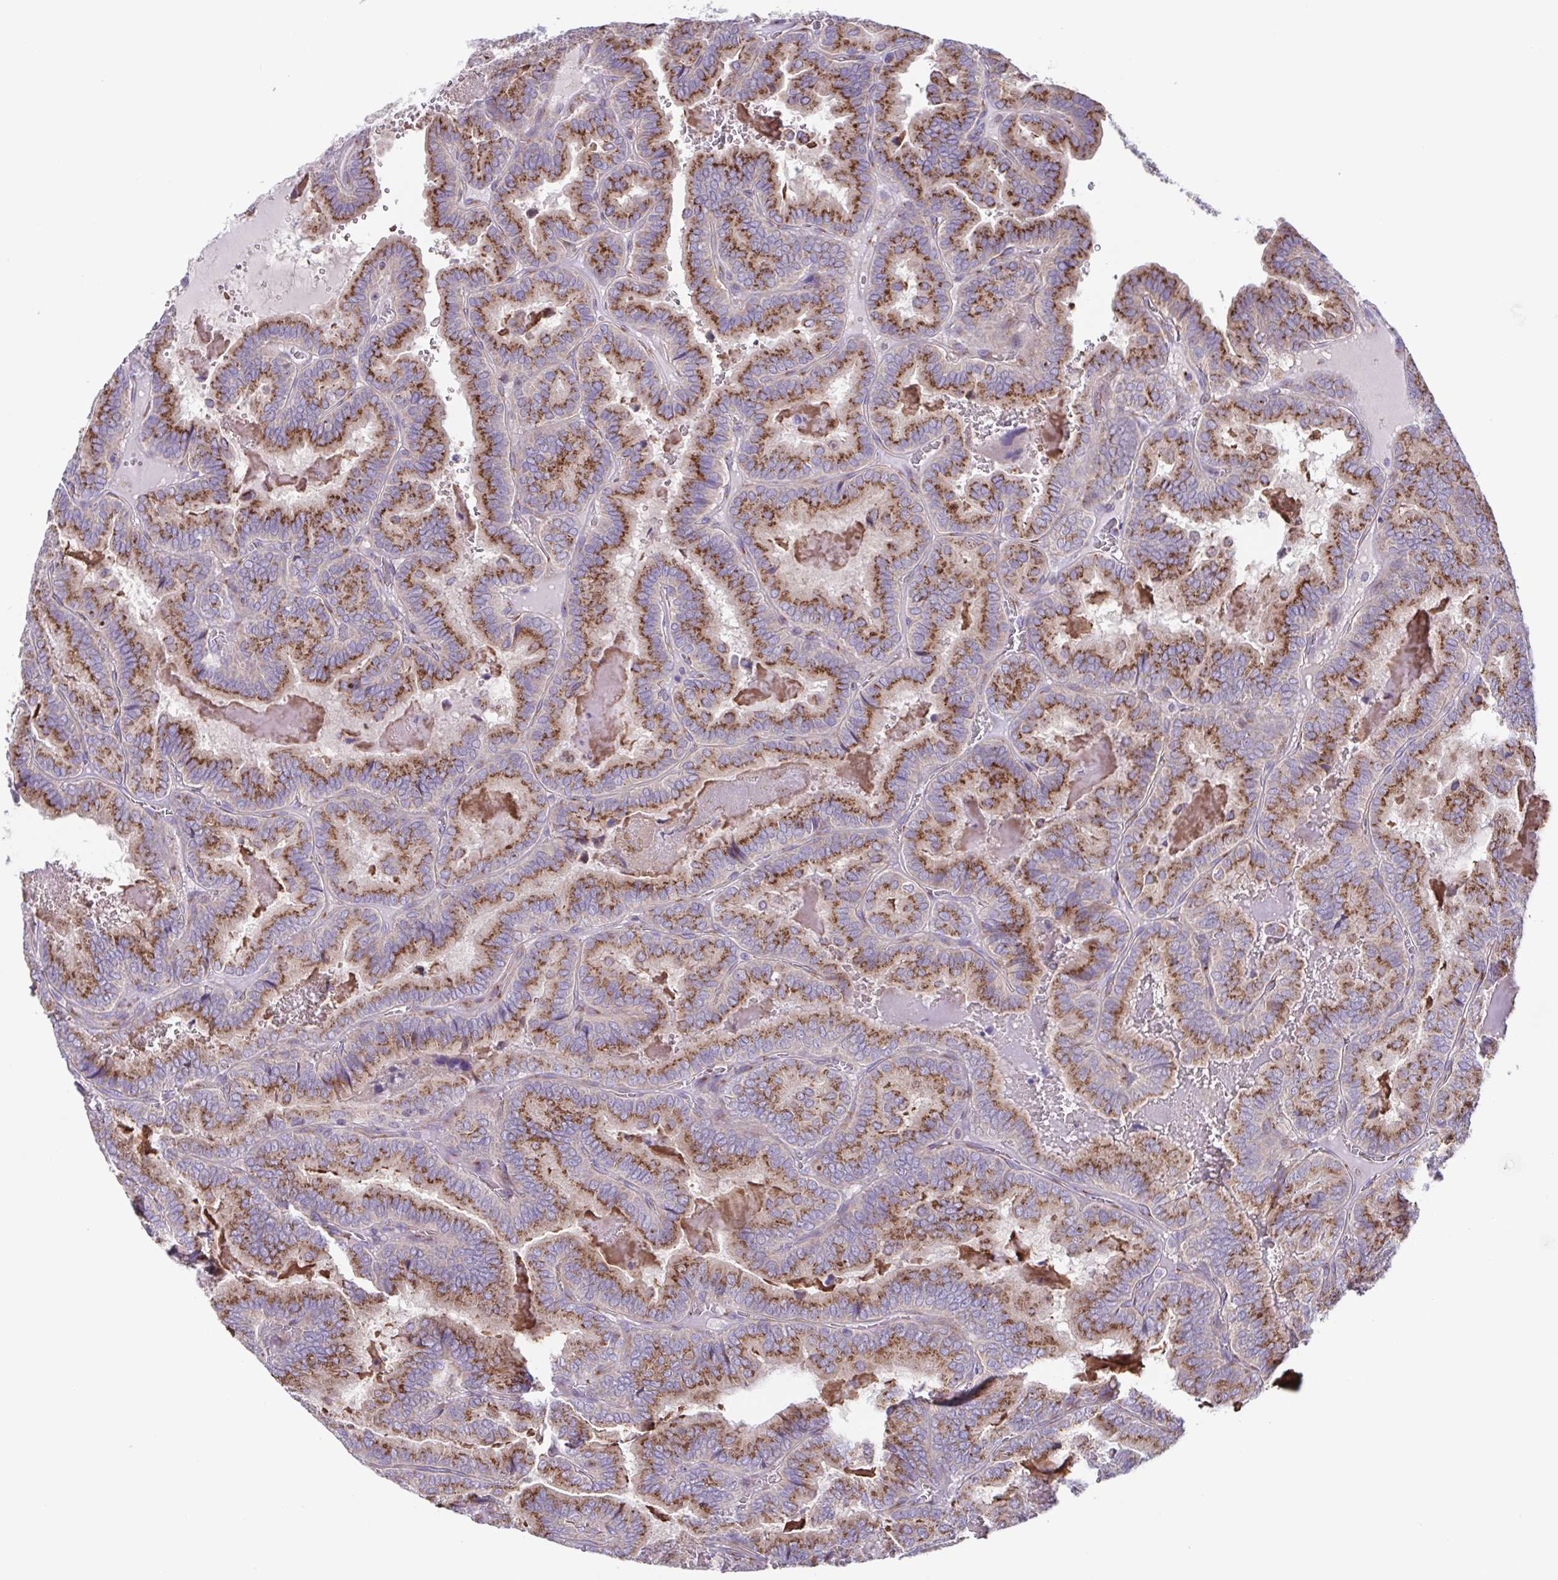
{"staining": {"intensity": "moderate", "quantity": ">75%", "location": "cytoplasmic/membranous"}, "tissue": "thyroid cancer", "cell_type": "Tumor cells", "image_type": "cancer", "snomed": [{"axis": "morphology", "description": "Papillary adenocarcinoma, NOS"}, {"axis": "topography", "description": "Thyroid gland"}], "caption": "IHC staining of thyroid papillary adenocarcinoma, which demonstrates medium levels of moderate cytoplasmic/membranous staining in approximately >75% of tumor cells indicating moderate cytoplasmic/membranous protein staining. The staining was performed using DAB (3,3'-diaminobenzidine) (brown) for protein detection and nuclei were counterstained in hematoxylin (blue).", "gene": "COL17A1", "patient": {"sex": "female", "age": 75}}